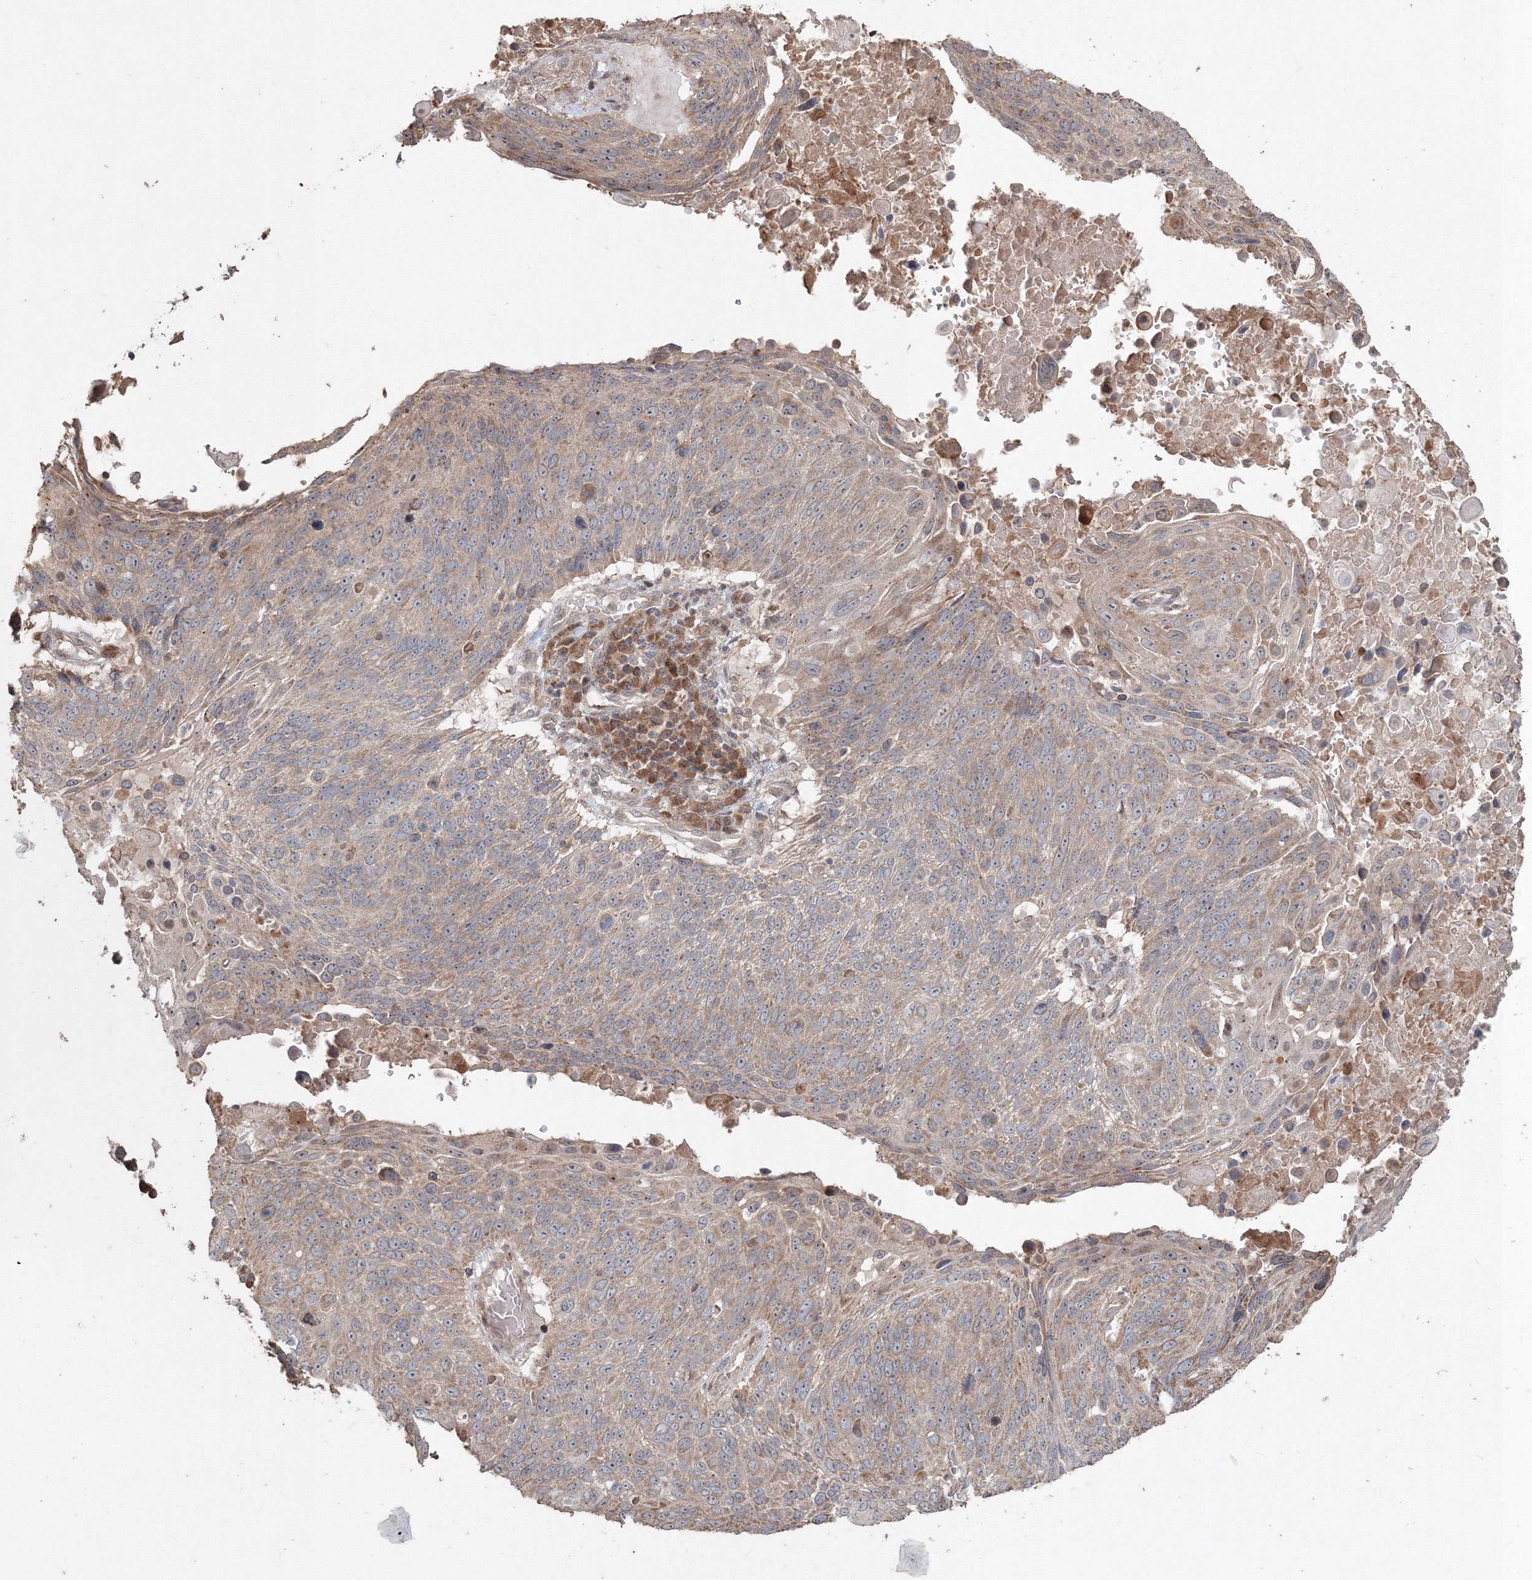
{"staining": {"intensity": "weak", "quantity": "25%-75%", "location": "cytoplasmic/membranous"}, "tissue": "lung cancer", "cell_type": "Tumor cells", "image_type": "cancer", "snomed": [{"axis": "morphology", "description": "Squamous cell carcinoma, NOS"}, {"axis": "topography", "description": "Lung"}], "caption": "Immunohistochemistry (IHC) (DAB (3,3'-diaminobenzidine)) staining of lung cancer reveals weak cytoplasmic/membranous protein positivity in approximately 25%-75% of tumor cells.", "gene": "ANAPC16", "patient": {"sex": "male", "age": 66}}